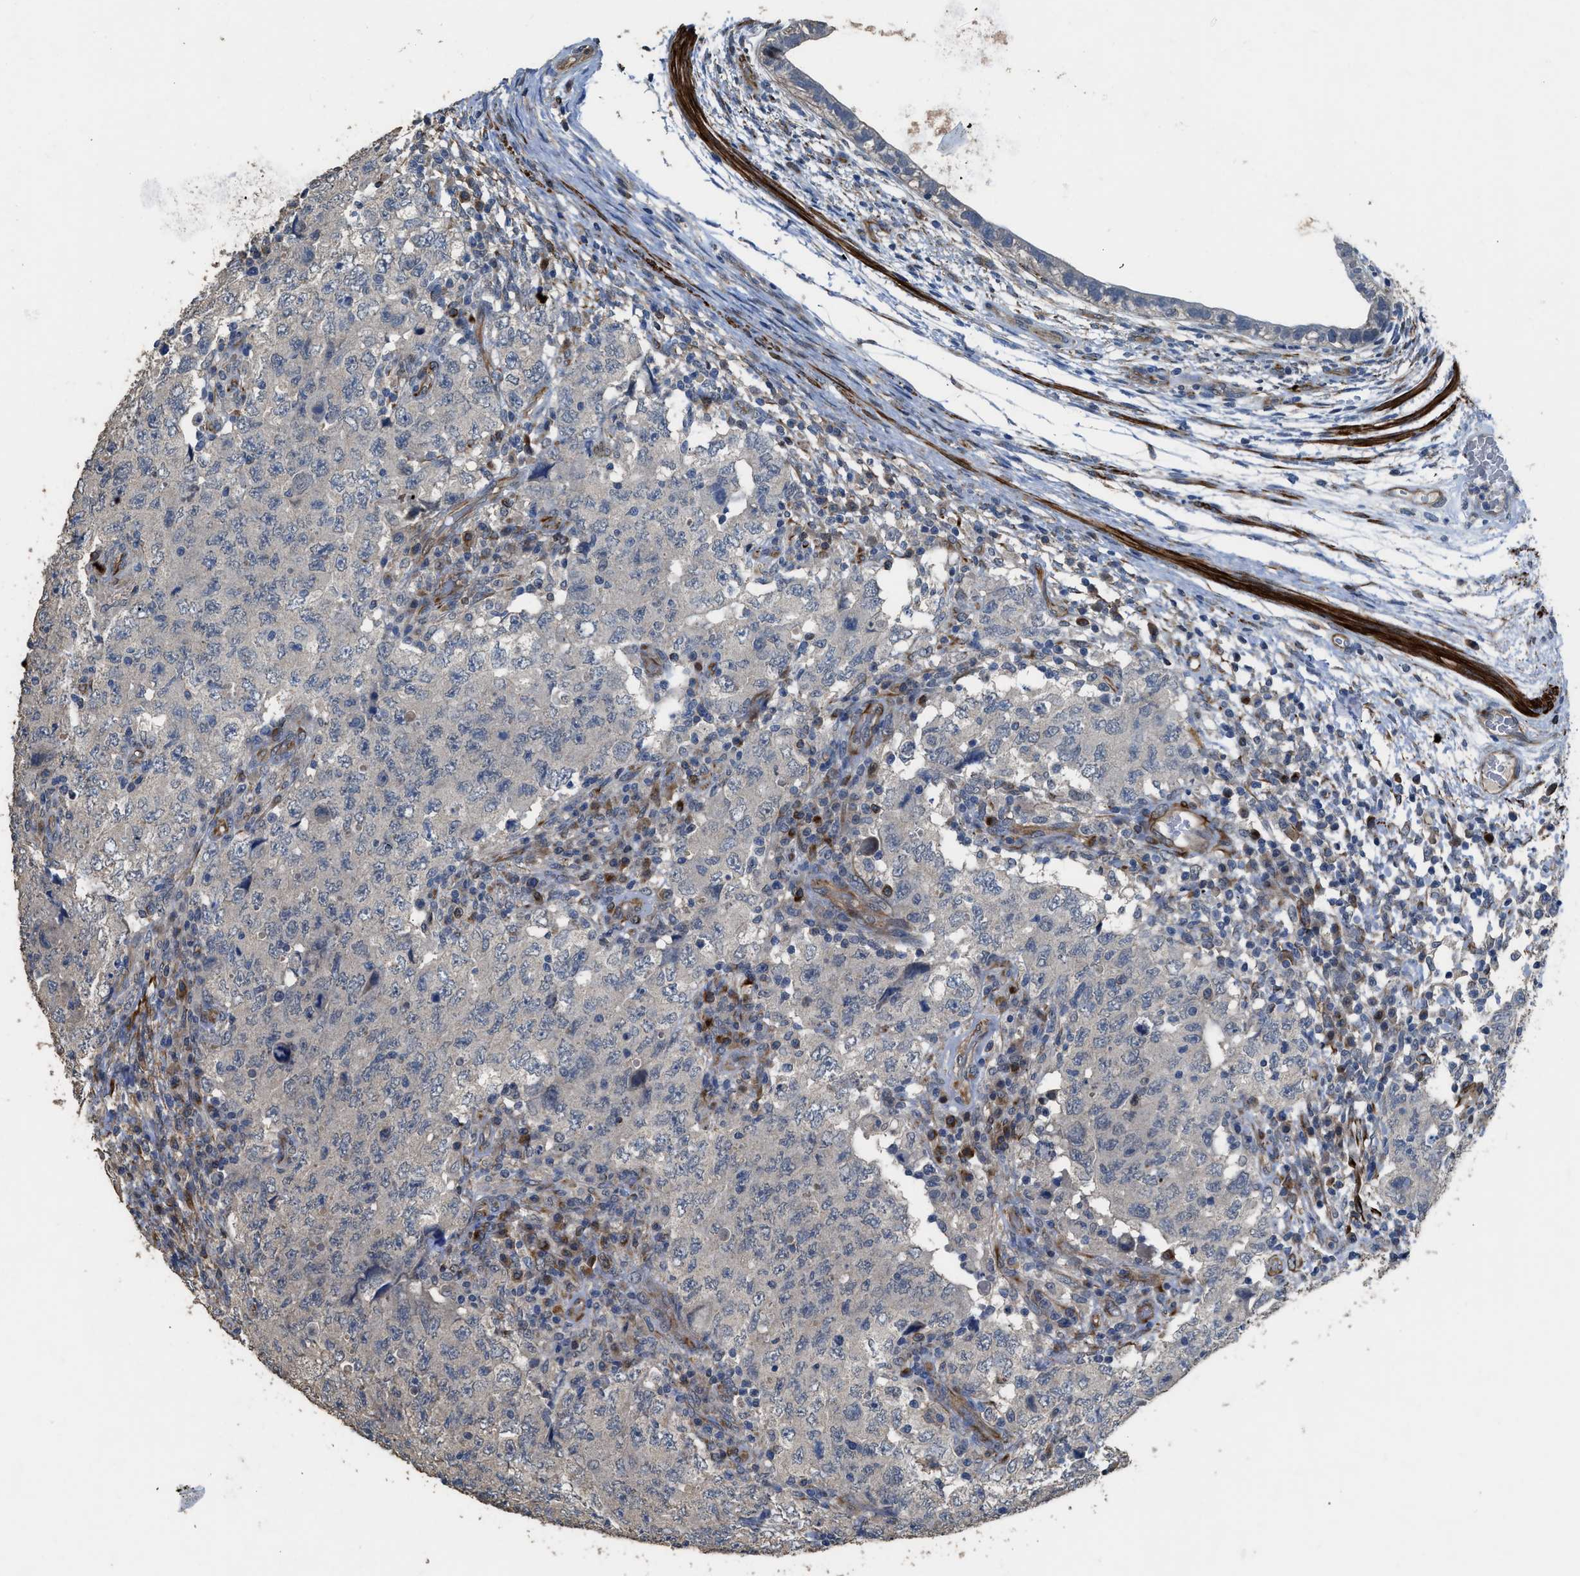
{"staining": {"intensity": "weak", "quantity": "<25%", "location": "cytoplasmic/membranous"}, "tissue": "testis cancer", "cell_type": "Tumor cells", "image_type": "cancer", "snomed": [{"axis": "morphology", "description": "Carcinoma, Embryonal, NOS"}, {"axis": "topography", "description": "Testis"}], "caption": "Immunohistochemistry (IHC) image of testis cancer (embryonal carcinoma) stained for a protein (brown), which demonstrates no staining in tumor cells.", "gene": "SYNM", "patient": {"sex": "male", "age": 26}}